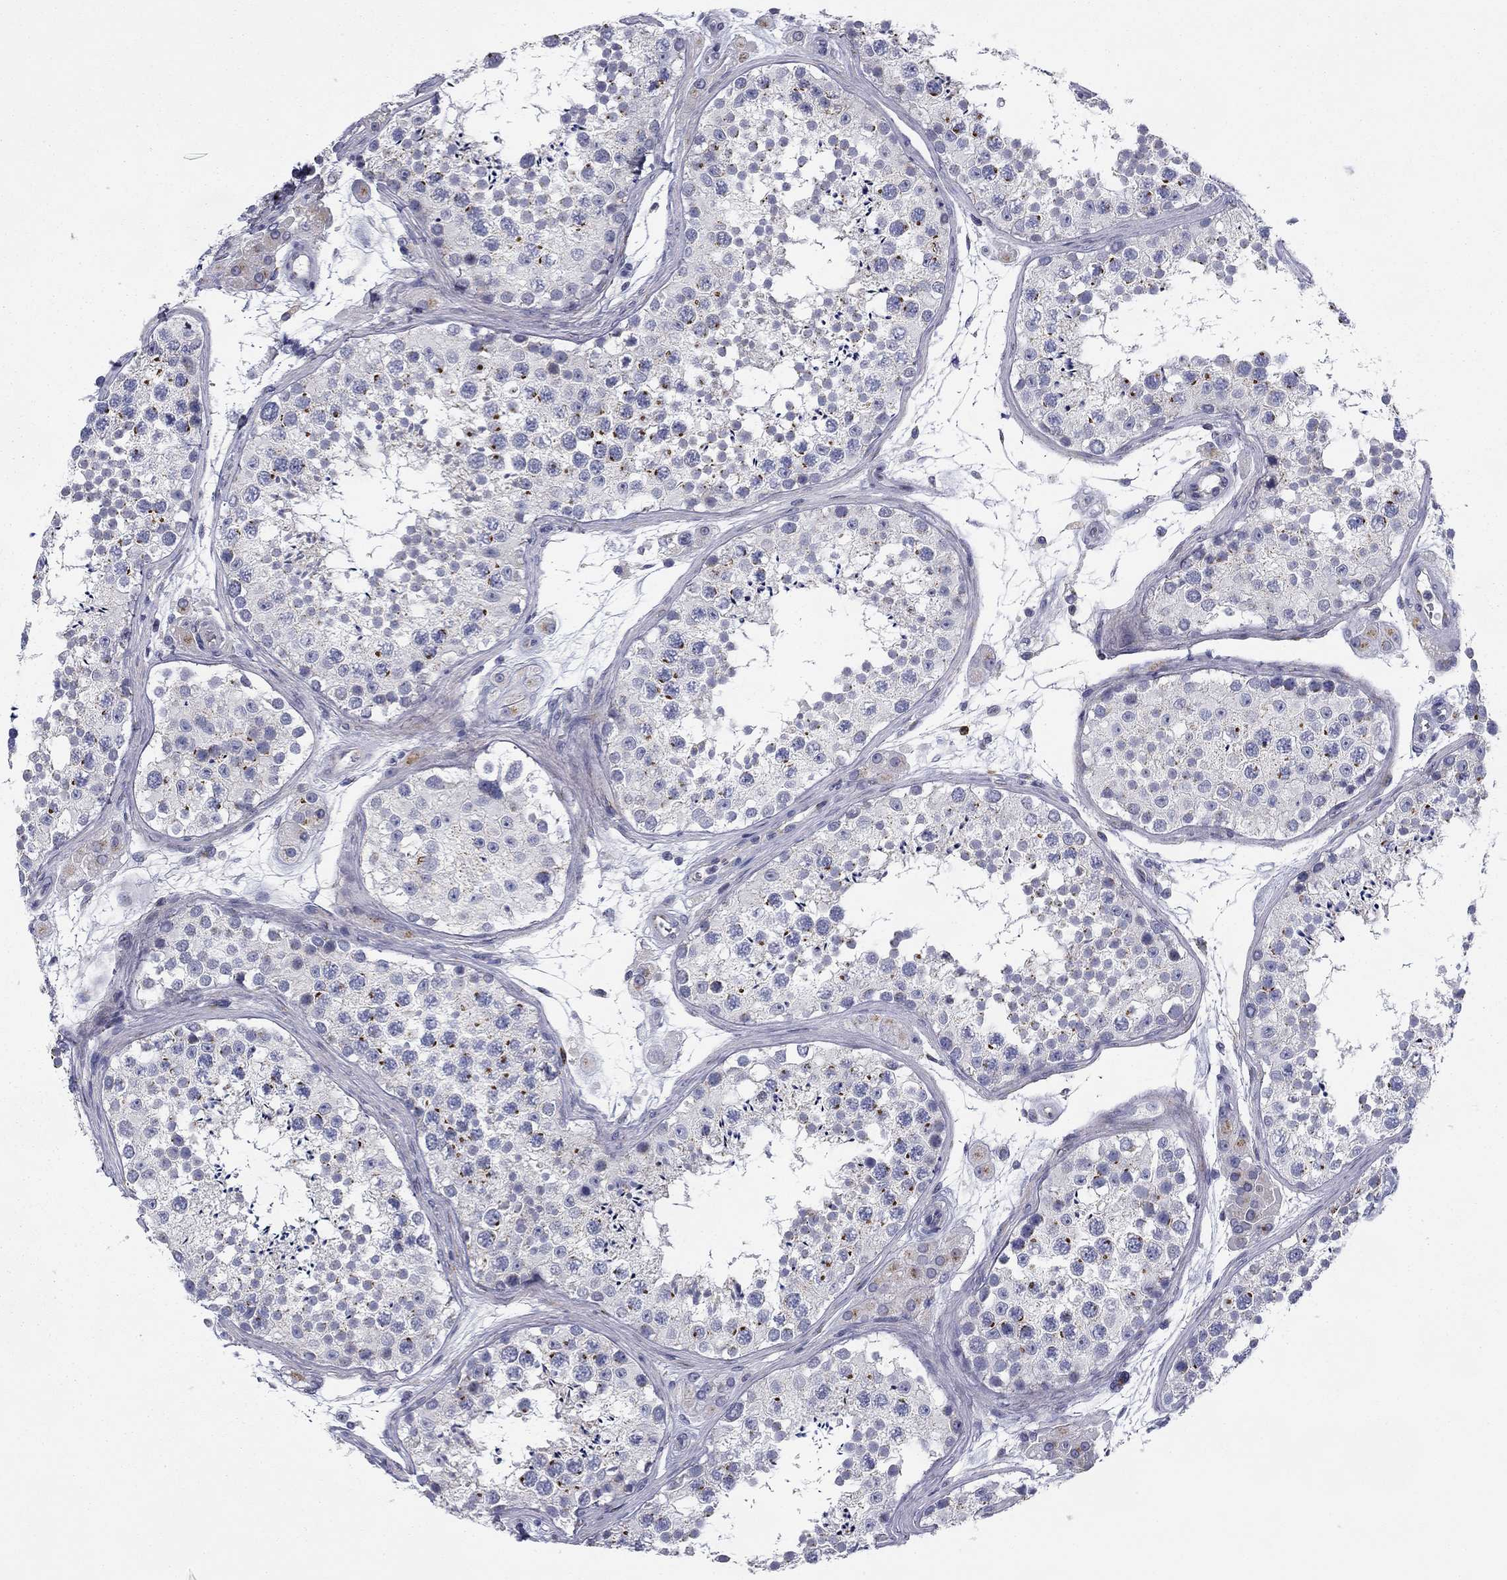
{"staining": {"intensity": "moderate", "quantity": "25%-75%", "location": "nuclear"}, "tissue": "testis", "cell_type": "Cells in seminiferous ducts", "image_type": "normal", "snomed": [{"axis": "morphology", "description": "Normal tissue, NOS"}, {"axis": "topography", "description": "Testis"}], "caption": "Immunohistochemical staining of unremarkable human testis shows medium levels of moderate nuclear positivity in about 25%-75% of cells in seminiferous ducts. The staining was performed using DAB to visualize the protein expression in brown, while the nuclei were stained in blue with hematoxylin (Magnification: 20x).", "gene": "TRAT1", "patient": {"sex": "male", "age": 41}}